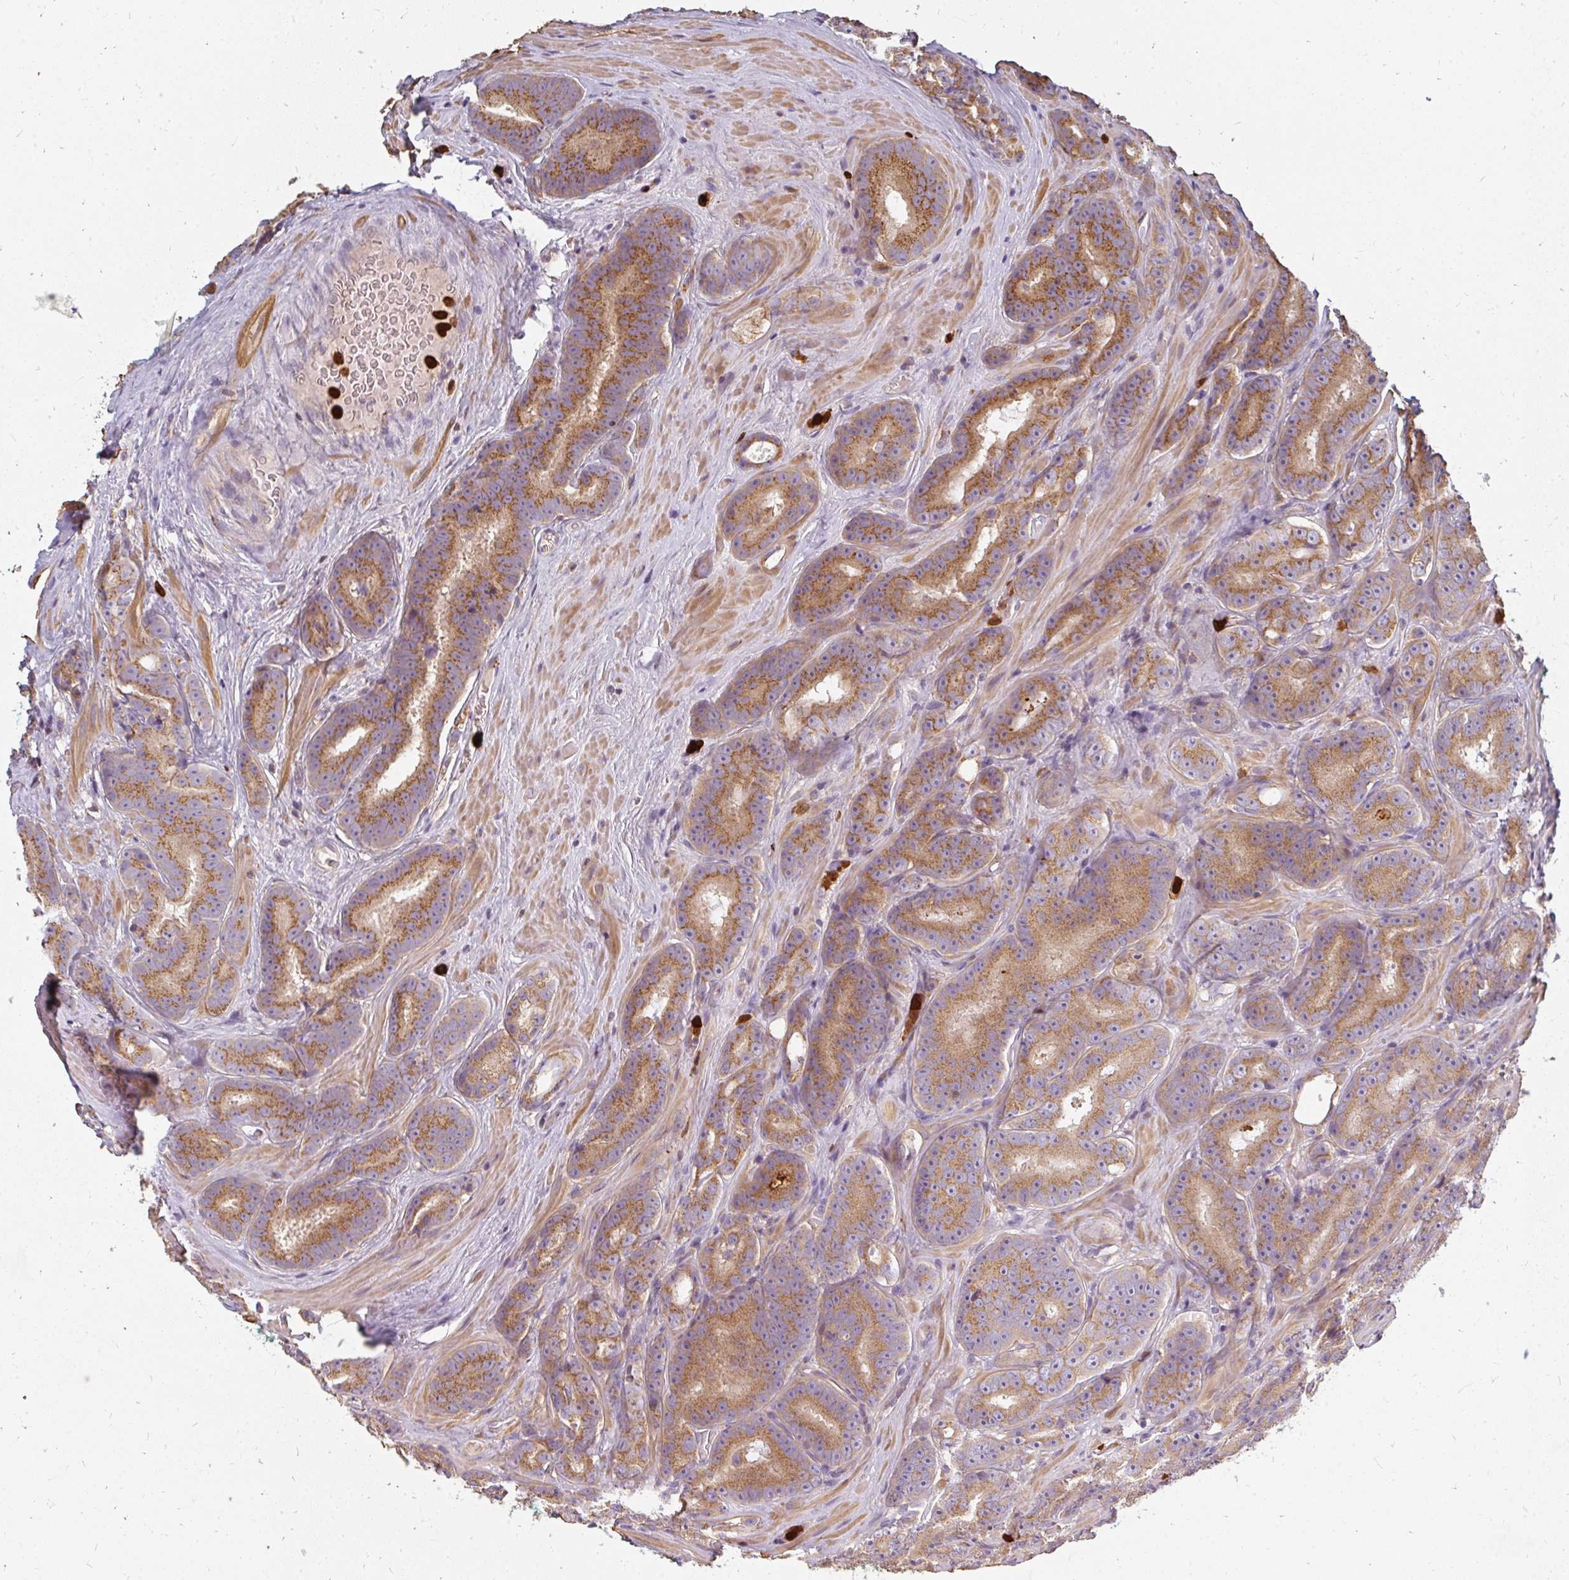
{"staining": {"intensity": "moderate", "quantity": ">75%", "location": "cytoplasmic/membranous"}, "tissue": "prostate cancer", "cell_type": "Tumor cells", "image_type": "cancer", "snomed": [{"axis": "morphology", "description": "Adenocarcinoma, Low grade"}, {"axis": "topography", "description": "Prostate"}], "caption": "The micrograph reveals immunohistochemical staining of prostate cancer (adenocarcinoma (low-grade)). There is moderate cytoplasmic/membranous staining is identified in approximately >75% of tumor cells.", "gene": "CNTRL", "patient": {"sex": "male", "age": 62}}